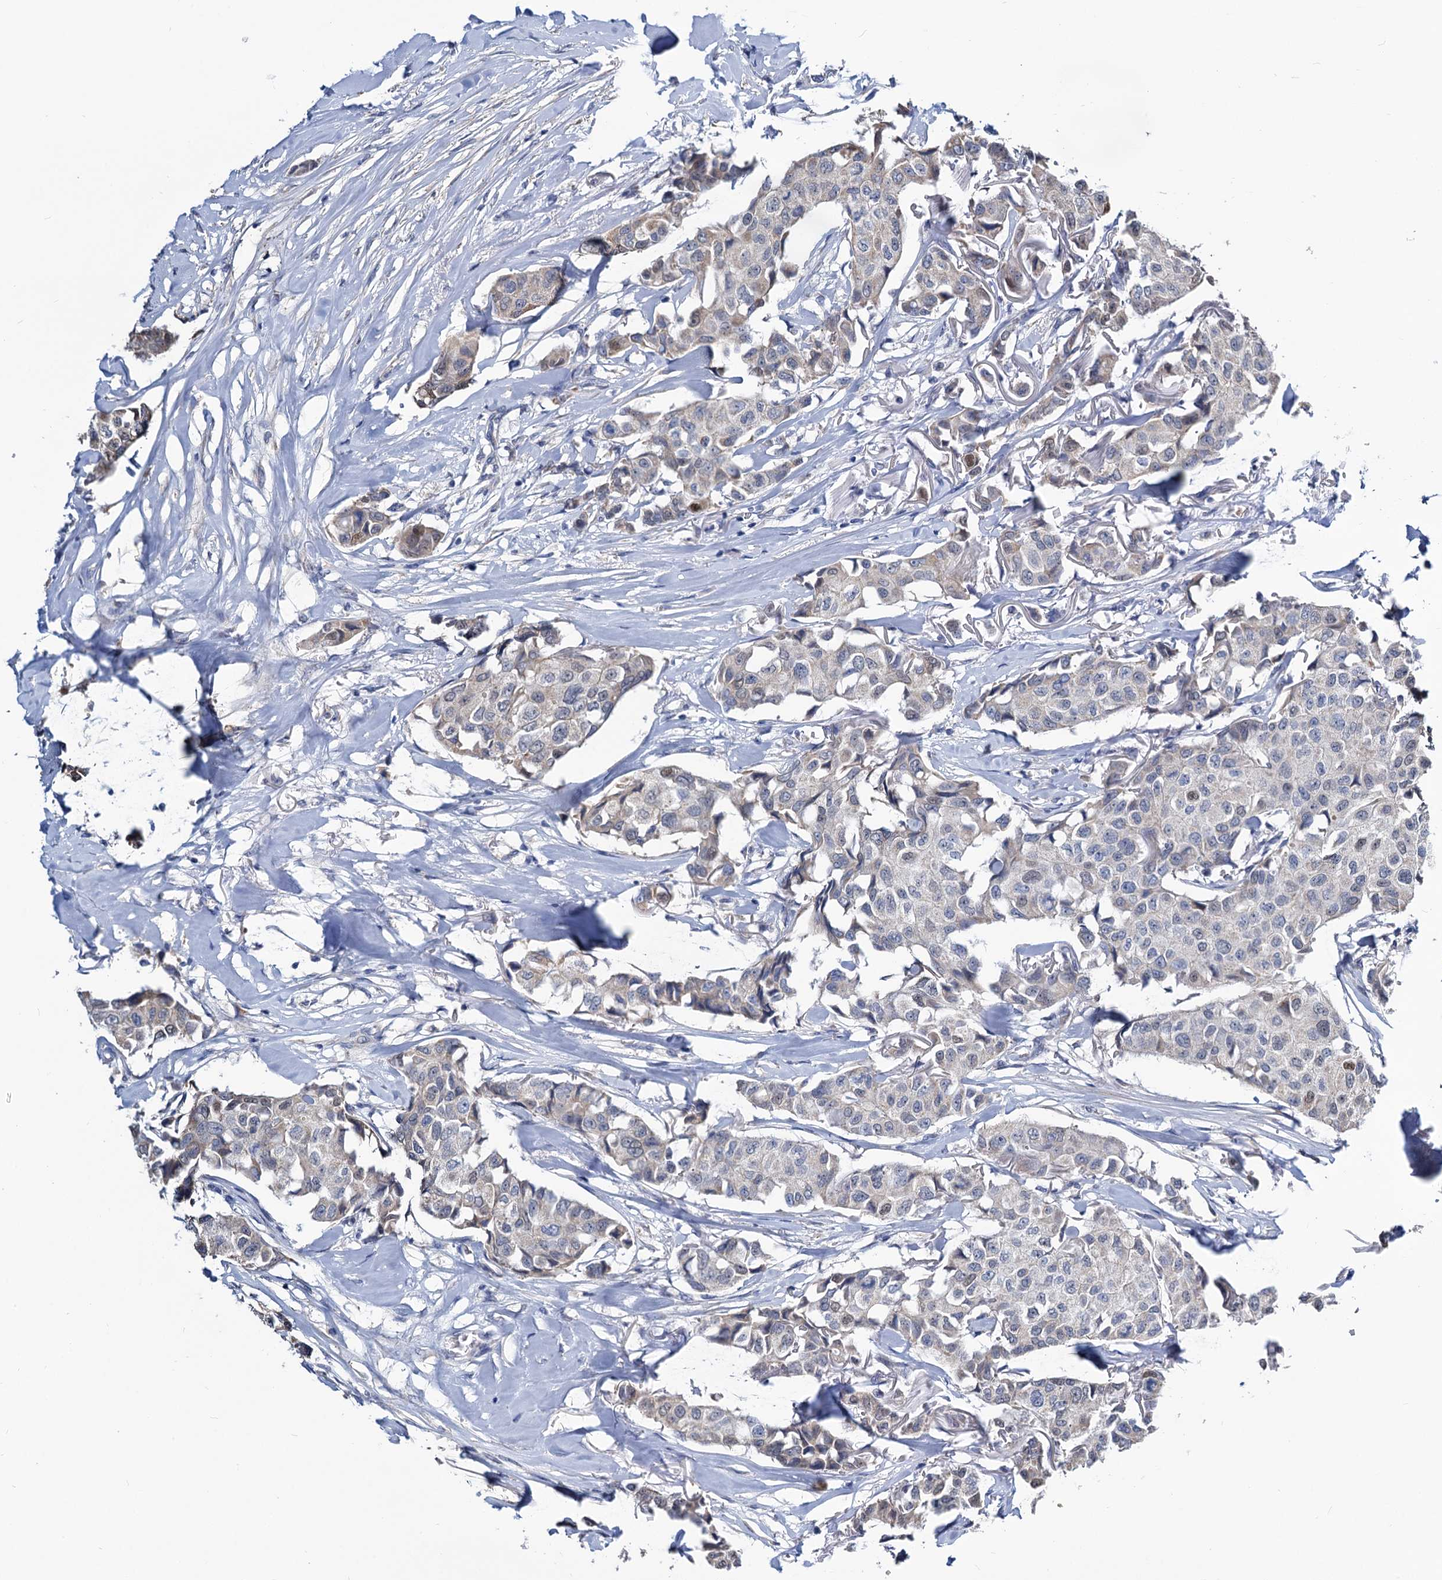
{"staining": {"intensity": "negative", "quantity": "none", "location": "none"}, "tissue": "breast cancer", "cell_type": "Tumor cells", "image_type": "cancer", "snomed": [{"axis": "morphology", "description": "Duct carcinoma"}, {"axis": "topography", "description": "Breast"}], "caption": "Human intraductal carcinoma (breast) stained for a protein using IHC displays no expression in tumor cells.", "gene": "ALKBH7", "patient": {"sex": "female", "age": 80}}